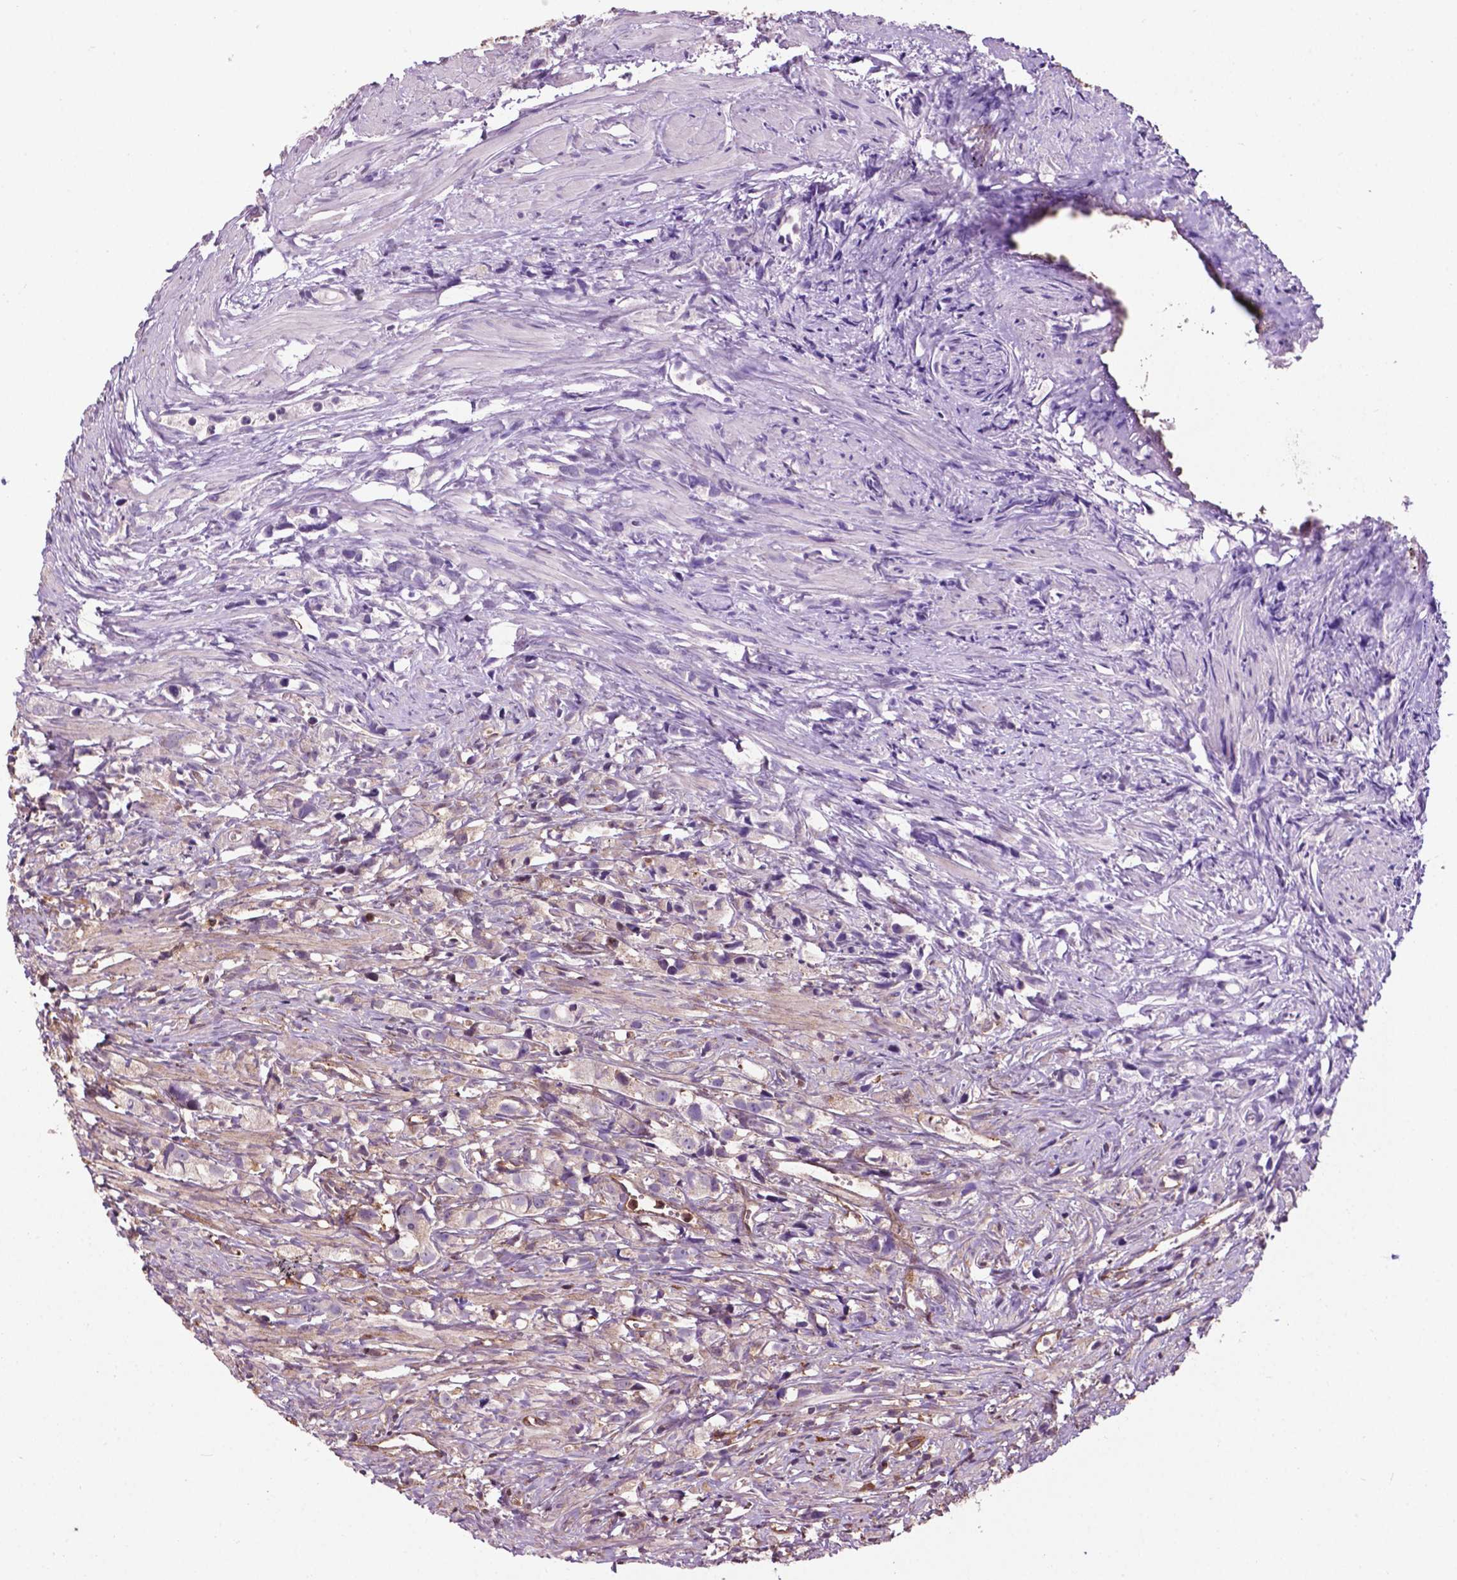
{"staining": {"intensity": "moderate", "quantity": "<25%", "location": "cytoplasmic/membranous"}, "tissue": "prostate cancer", "cell_type": "Tumor cells", "image_type": "cancer", "snomed": [{"axis": "morphology", "description": "Adenocarcinoma, High grade"}, {"axis": "topography", "description": "Prostate"}], "caption": "The photomicrograph exhibits staining of adenocarcinoma (high-grade) (prostate), revealing moderate cytoplasmic/membranous protein staining (brown color) within tumor cells.", "gene": "SMAD3", "patient": {"sex": "male", "age": 75}}